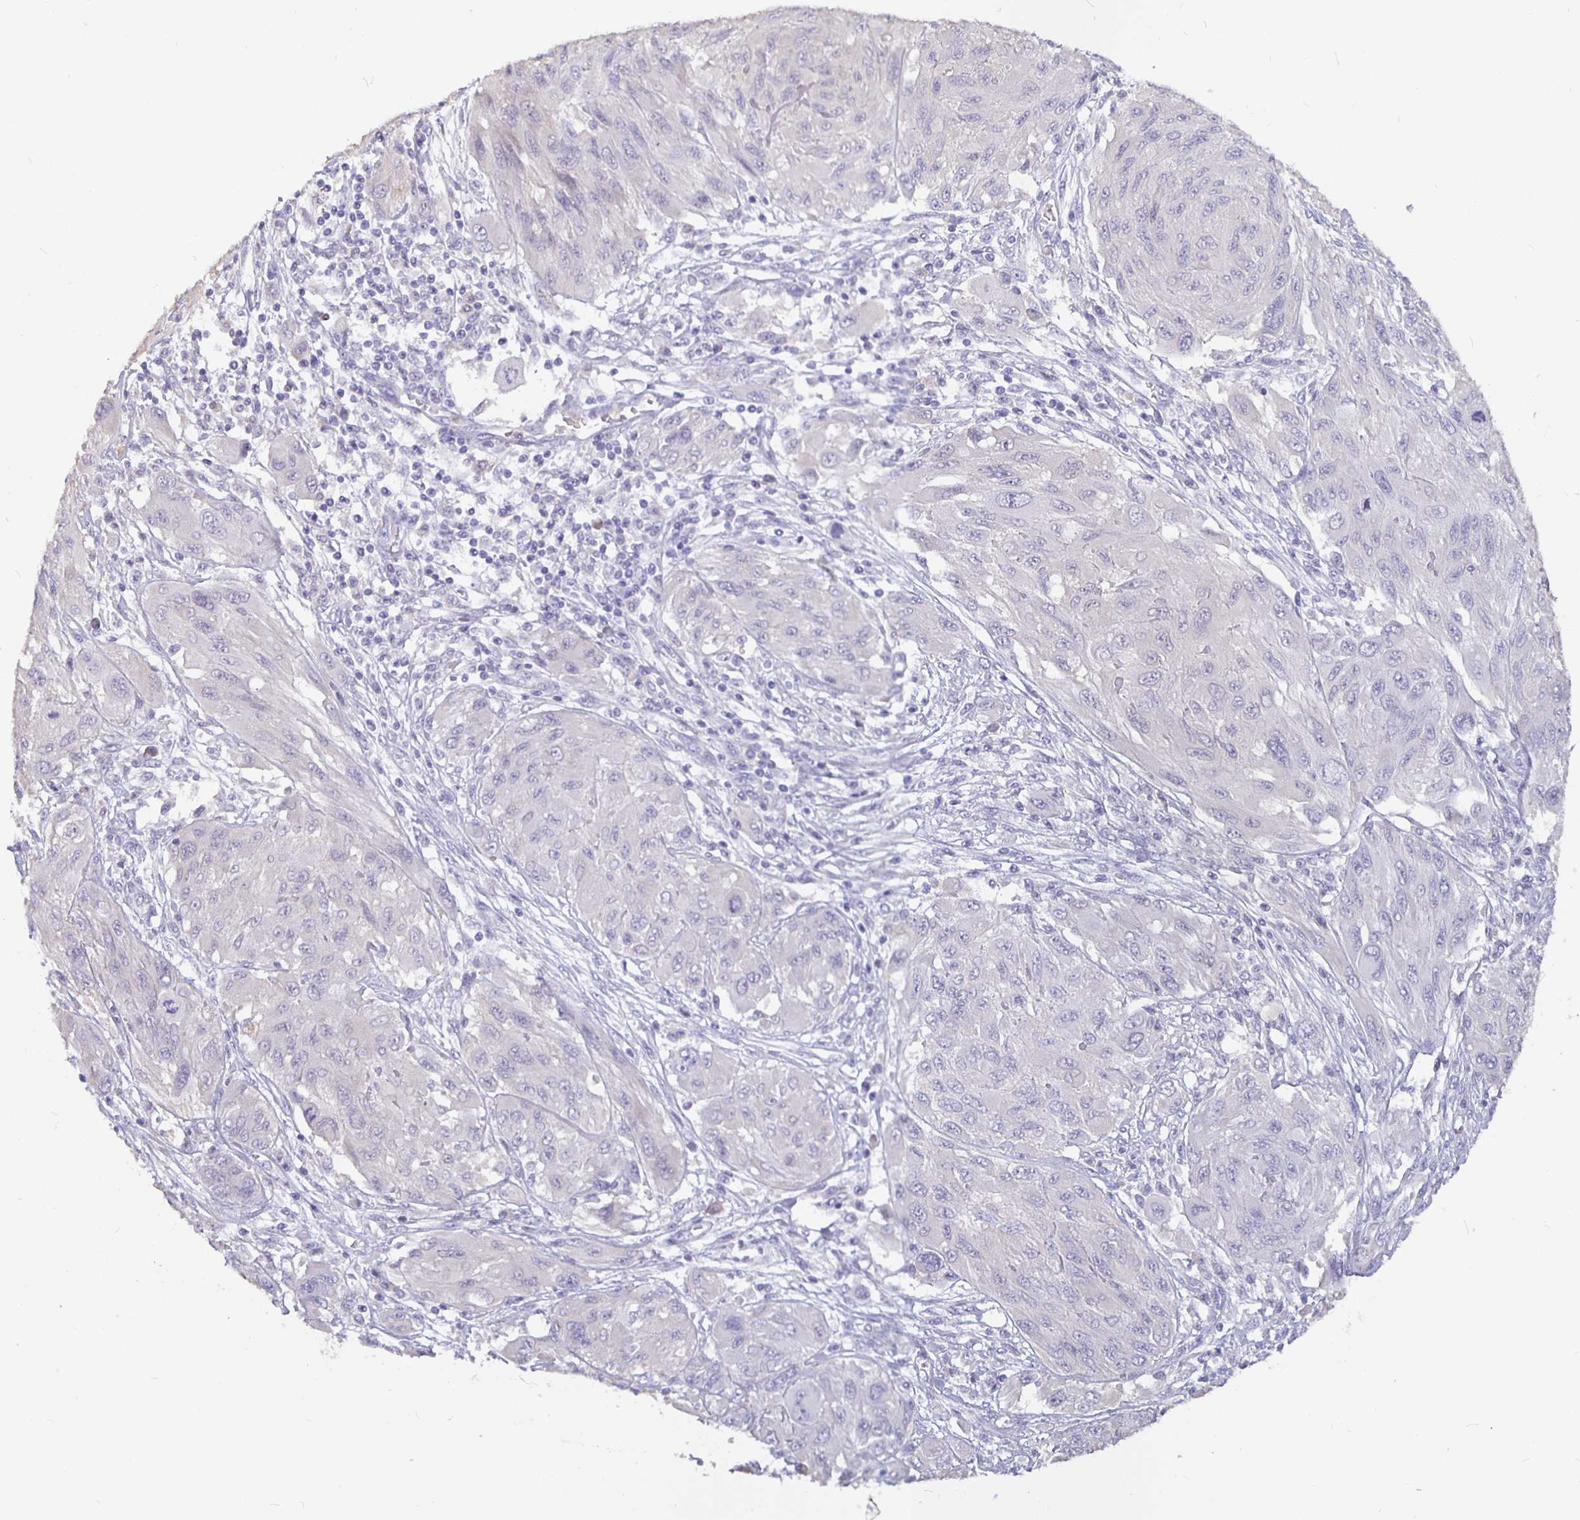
{"staining": {"intensity": "negative", "quantity": "none", "location": "none"}, "tissue": "melanoma", "cell_type": "Tumor cells", "image_type": "cancer", "snomed": [{"axis": "morphology", "description": "Malignant melanoma, NOS"}, {"axis": "topography", "description": "Skin"}], "caption": "Tumor cells are negative for protein expression in human melanoma. (DAB (3,3'-diaminobenzidine) IHC, high magnification).", "gene": "GPX4", "patient": {"sex": "female", "age": 91}}